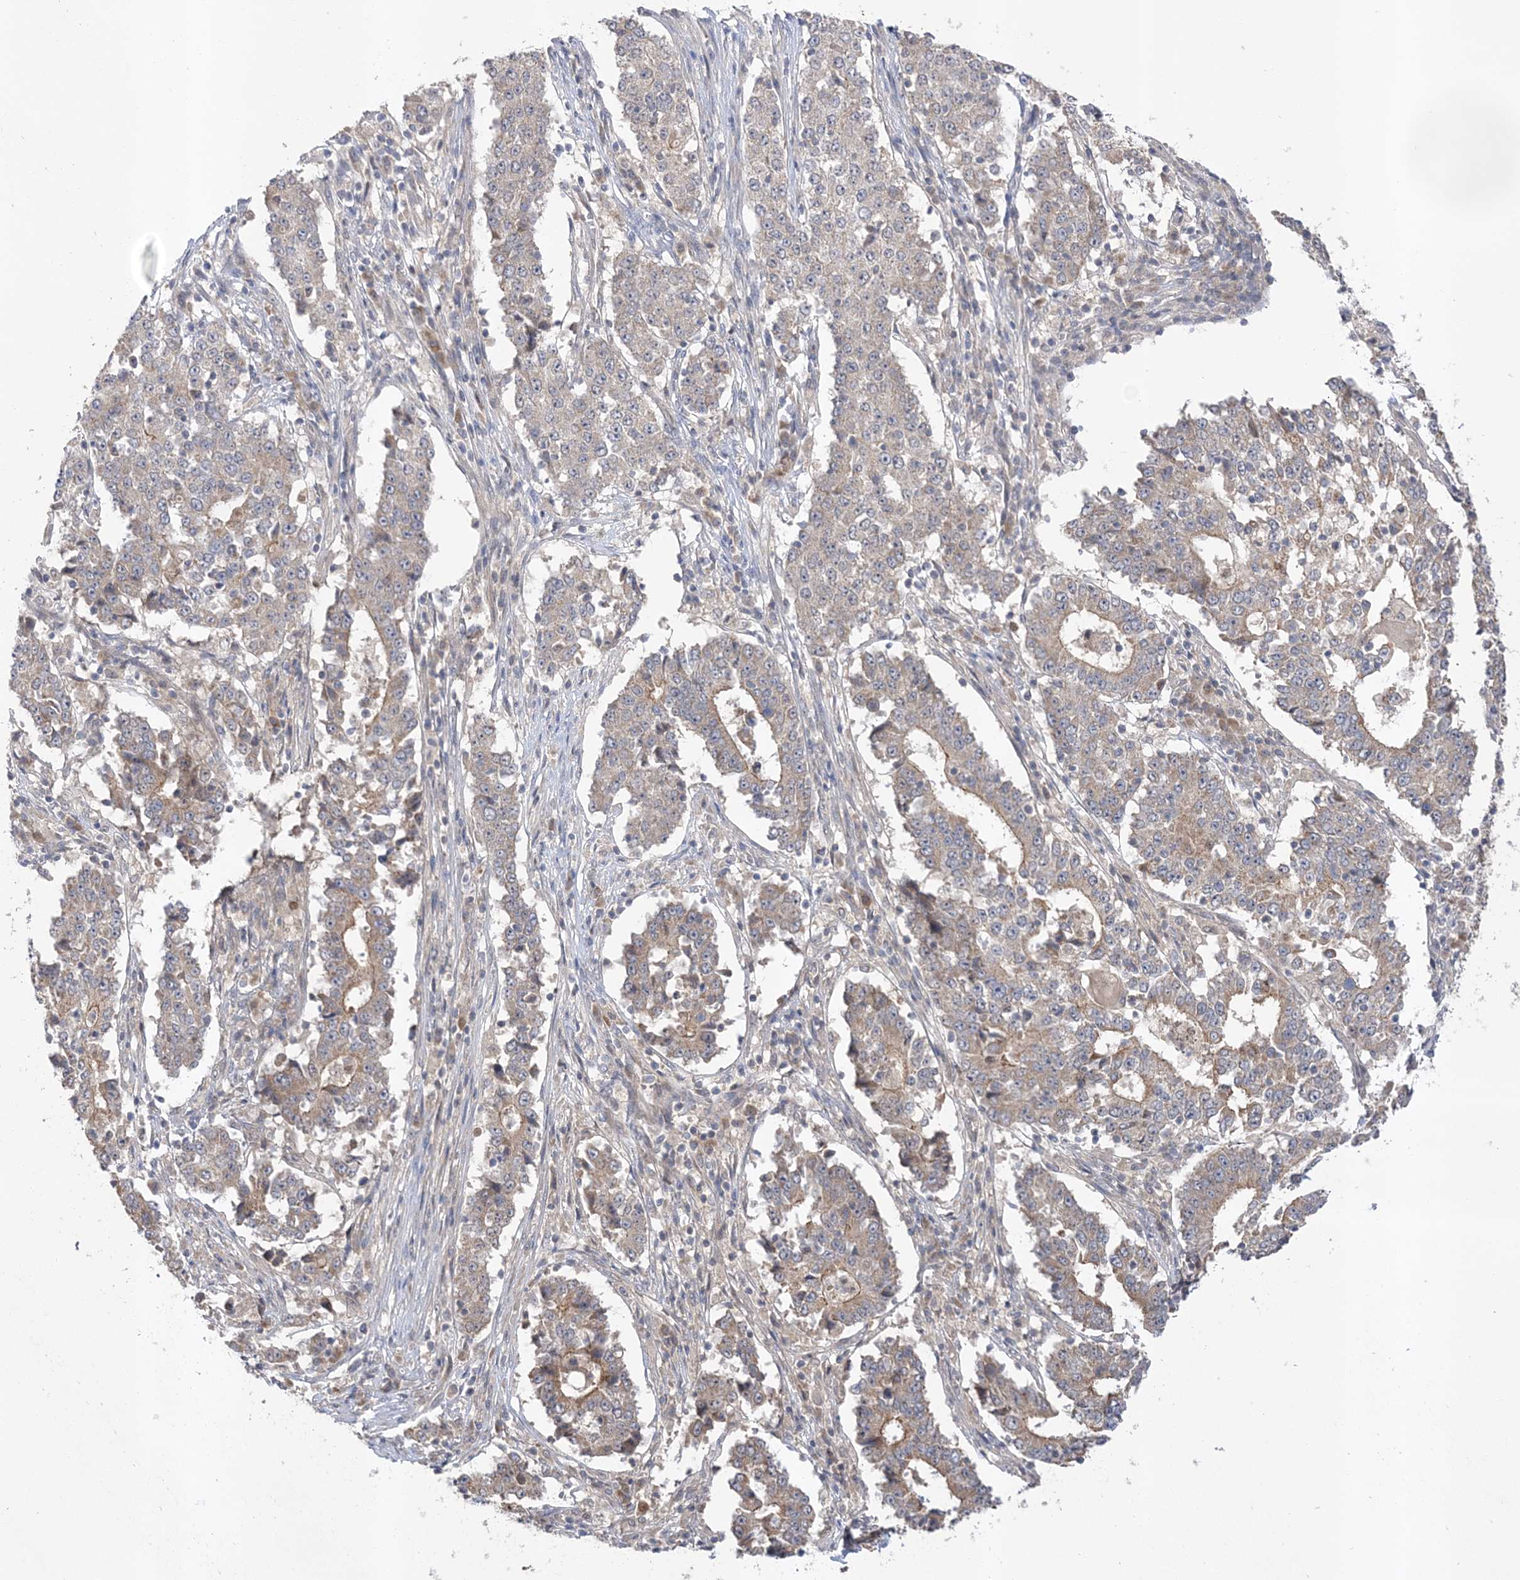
{"staining": {"intensity": "weak", "quantity": ">75%", "location": "cytoplasmic/membranous"}, "tissue": "stomach cancer", "cell_type": "Tumor cells", "image_type": "cancer", "snomed": [{"axis": "morphology", "description": "Adenocarcinoma, NOS"}, {"axis": "topography", "description": "Stomach"}], "caption": "This image demonstrates immunohistochemistry (IHC) staining of human adenocarcinoma (stomach), with low weak cytoplasmic/membranous staining in approximately >75% of tumor cells.", "gene": "MMADHC", "patient": {"sex": "male", "age": 59}}